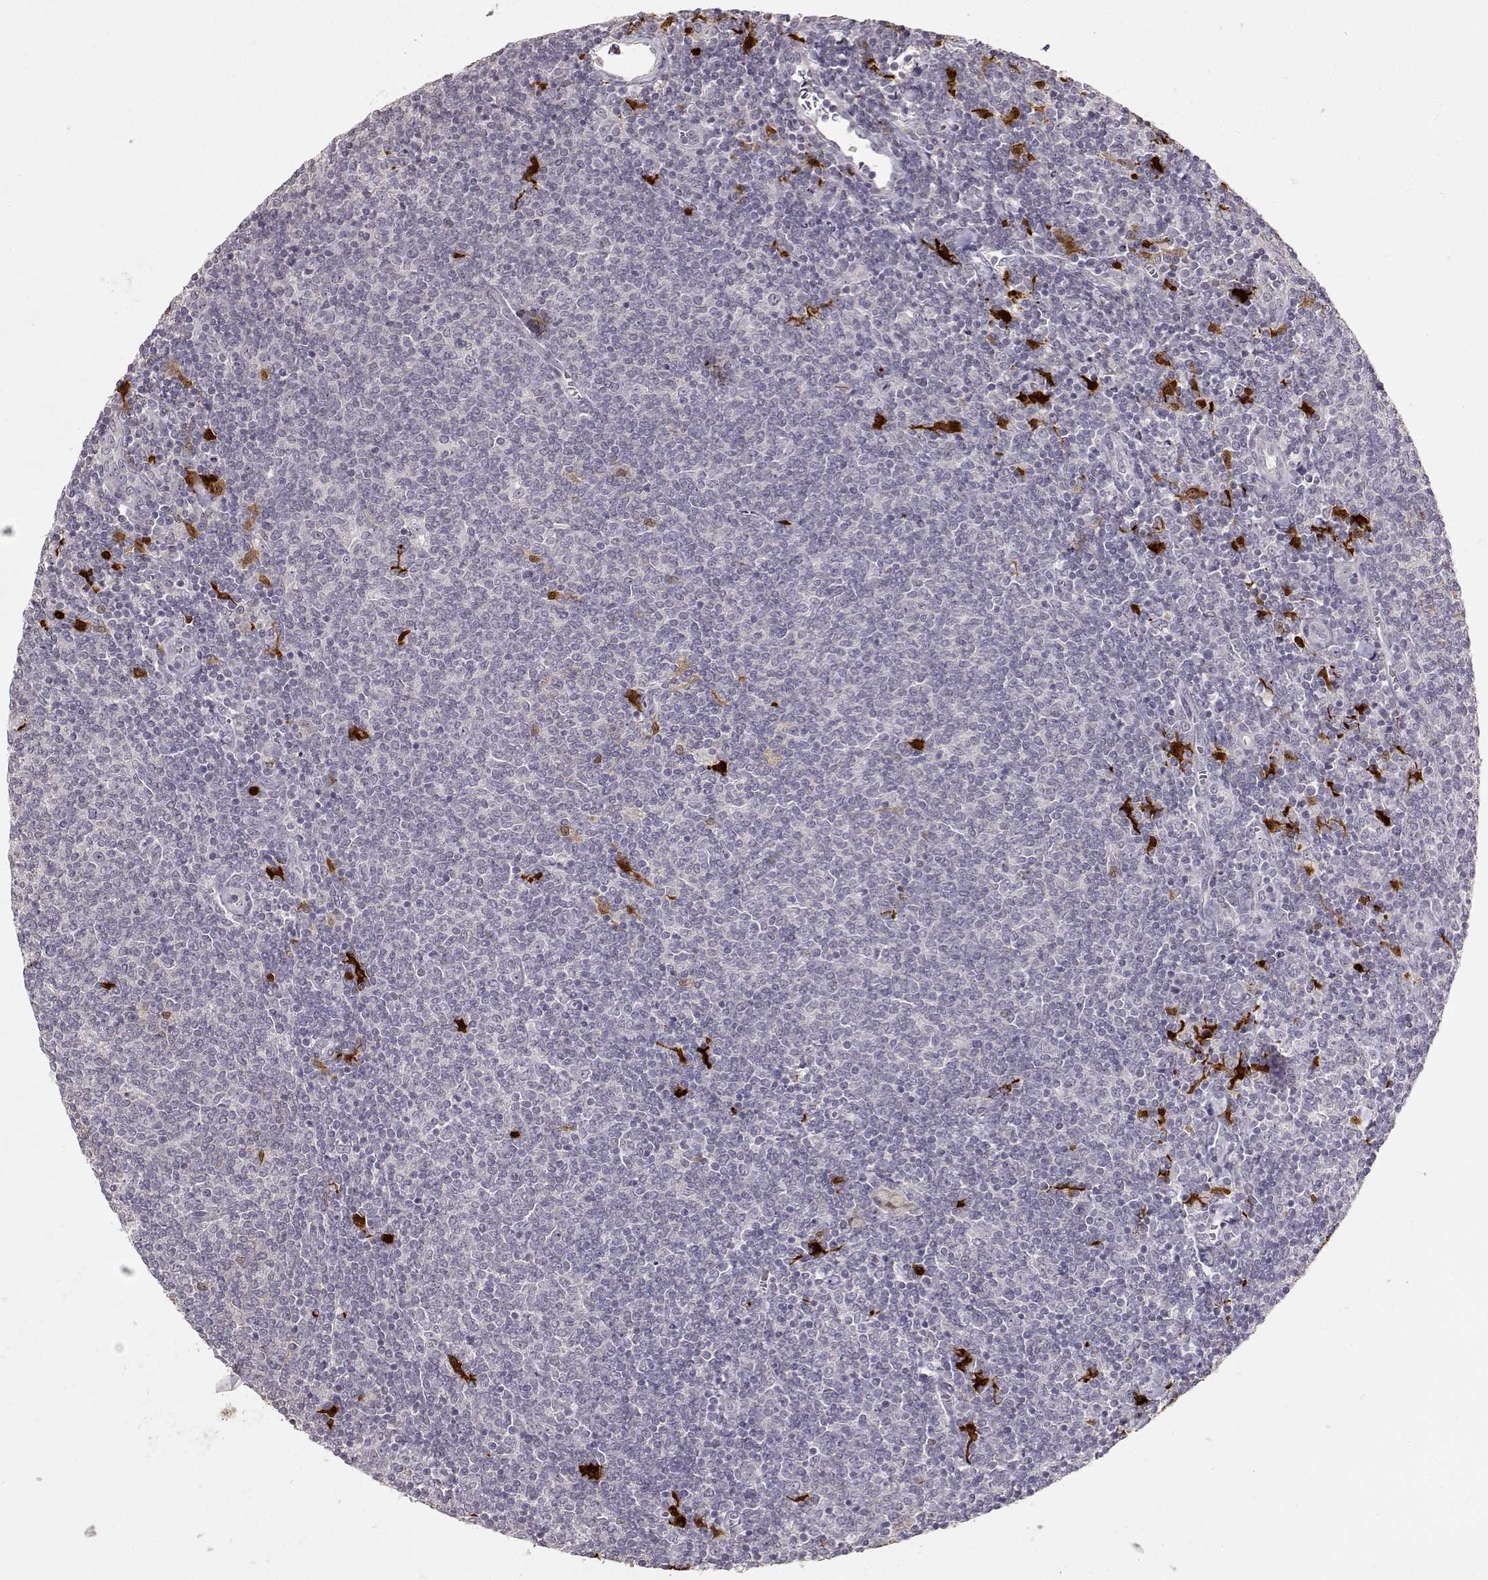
{"staining": {"intensity": "negative", "quantity": "none", "location": "none"}, "tissue": "lymphoma", "cell_type": "Tumor cells", "image_type": "cancer", "snomed": [{"axis": "morphology", "description": "Malignant lymphoma, non-Hodgkin's type, Low grade"}, {"axis": "topography", "description": "Lymph node"}], "caption": "Immunohistochemistry (IHC) histopathology image of neoplastic tissue: malignant lymphoma, non-Hodgkin's type (low-grade) stained with DAB demonstrates no significant protein expression in tumor cells.", "gene": "S100B", "patient": {"sex": "male", "age": 52}}